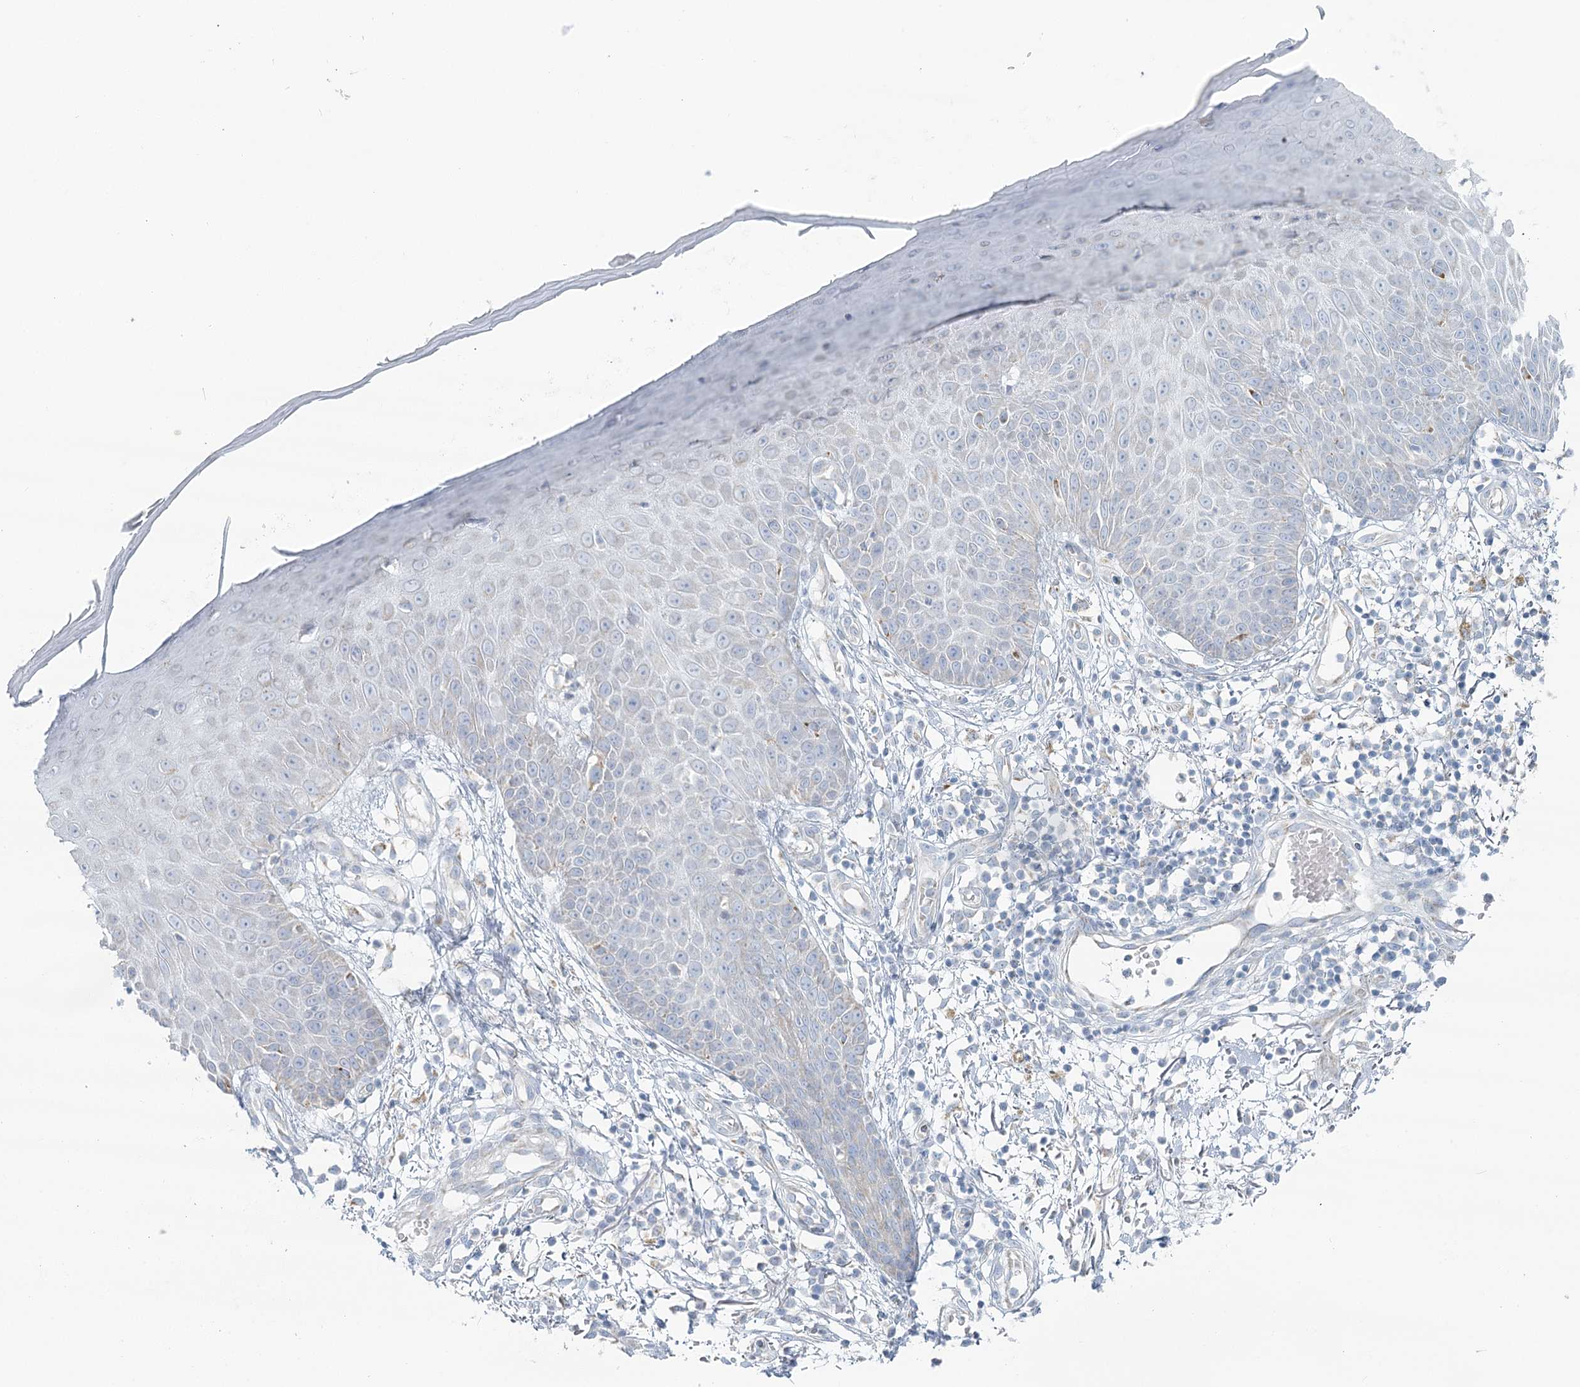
{"staining": {"intensity": "negative", "quantity": "none", "location": "none"}, "tissue": "skin", "cell_type": "Fibroblasts", "image_type": "normal", "snomed": [{"axis": "morphology", "description": "Normal tissue, NOS"}, {"axis": "morphology", "description": "Inflammation, NOS"}, {"axis": "topography", "description": "Skin"}], "caption": "Fibroblasts are negative for brown protein staining in benign skin. The staining is performed using DAB brown chromogen with nuclei counter-stained in using hematoxylin.", "gene": "BPHL", "patient": {"sex": "female", "age": 44}}